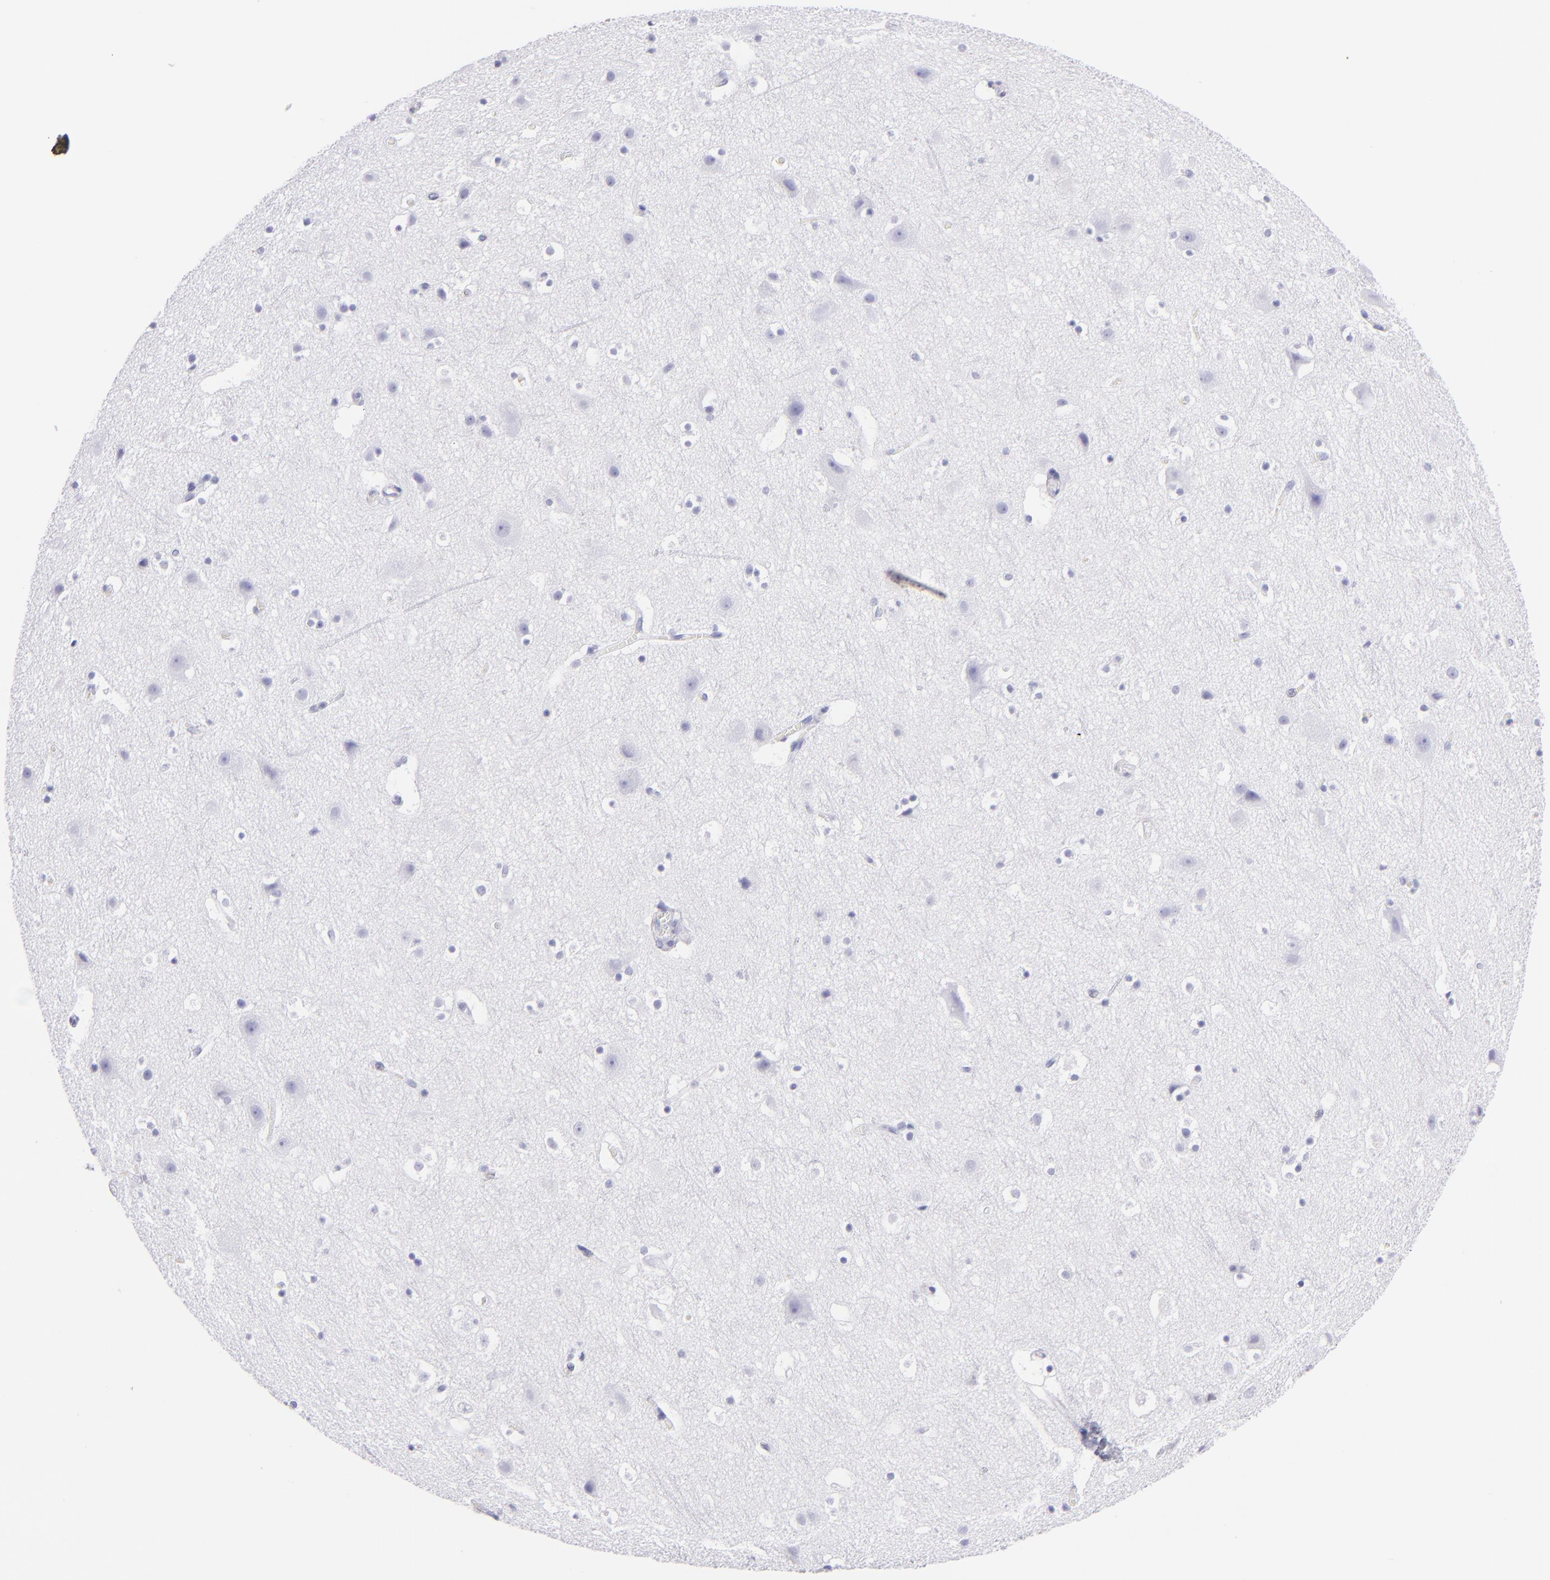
{"staining": {"intensity": "negative", "quantity": "none", "location": "none"}, "tissue": "cerebral cortex", "cell_type": "Endothelial cells", "image_type": "normal", "snomed": [{"axis": "morphology", "description": "Normal tissue, NOS"}, {"axis": "topography", "description": "Cerebral cortex"}], "caption": "Endothelial cells show no significant protein positivity in normal cerebral cortex. The staining was performed using DAB (3,3'-diaminobenzidine) to visualize the protein expression in brown, while the nuclei were stained in blue with hematoxylin (Magnification: 20x).", "gene": "PRPH", "patient": {"sex": "male", "age": 45}}